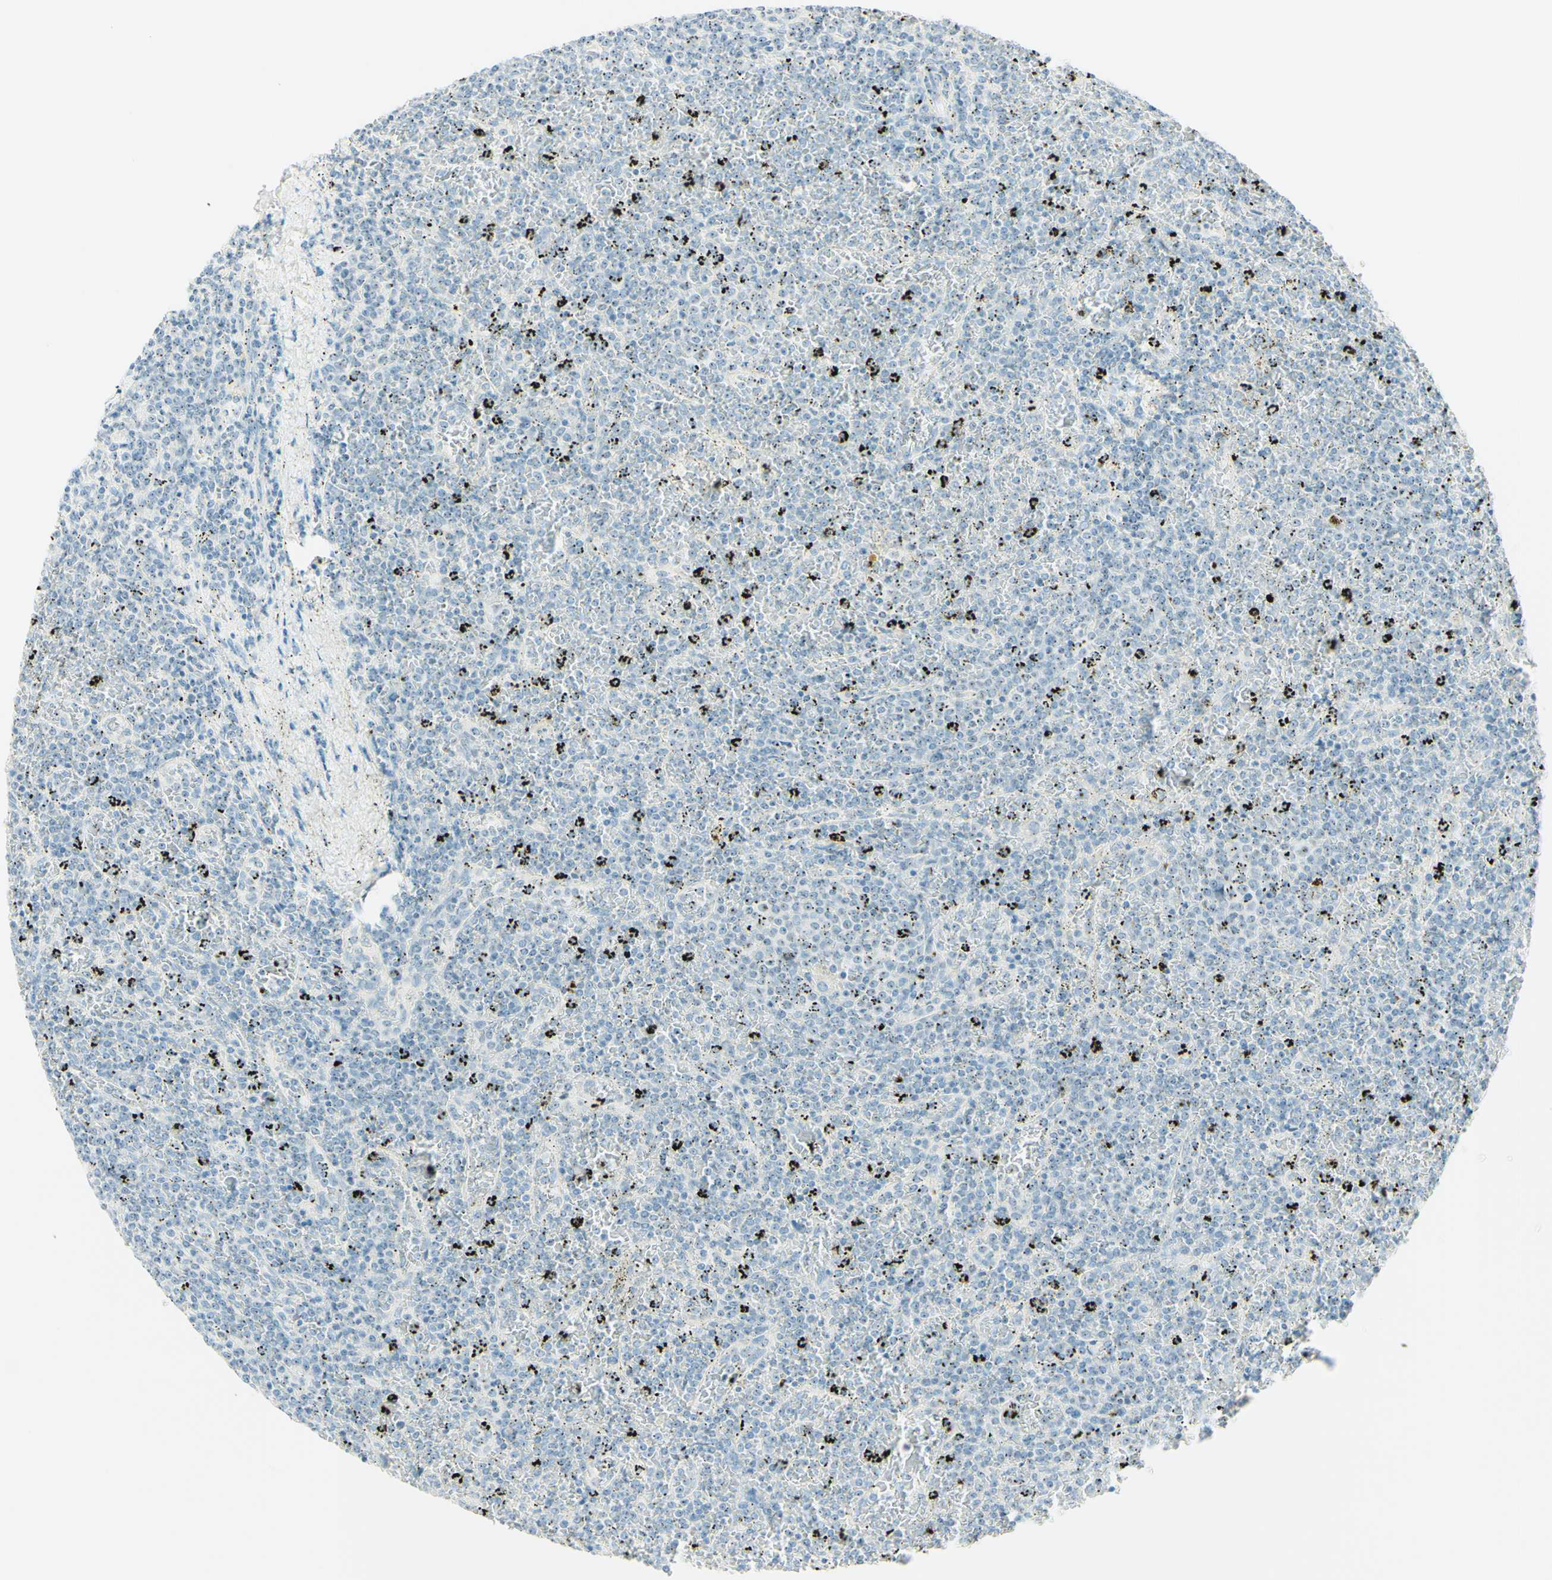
{"staining": {"intensity": "negative", "quantity": "none", "location": "none"}, "tissue": "lymphoma", "cell_type": "Tumor cells", "image_type": "cancer", "snomed": [{"axis": "morphology", "description": "Malignant lymphoma, non-Hodgkin's type, Low grade"}, {"axis": "topography", "description": "Spleen"}], "caption": "Human low-grade malignant lymphoma, non-Hodgkin's type stained for a protein using IHC shows no staining in tumor cells.", "gene": "FMR1NB", "patient": {"sex": "female", "age": 77}}